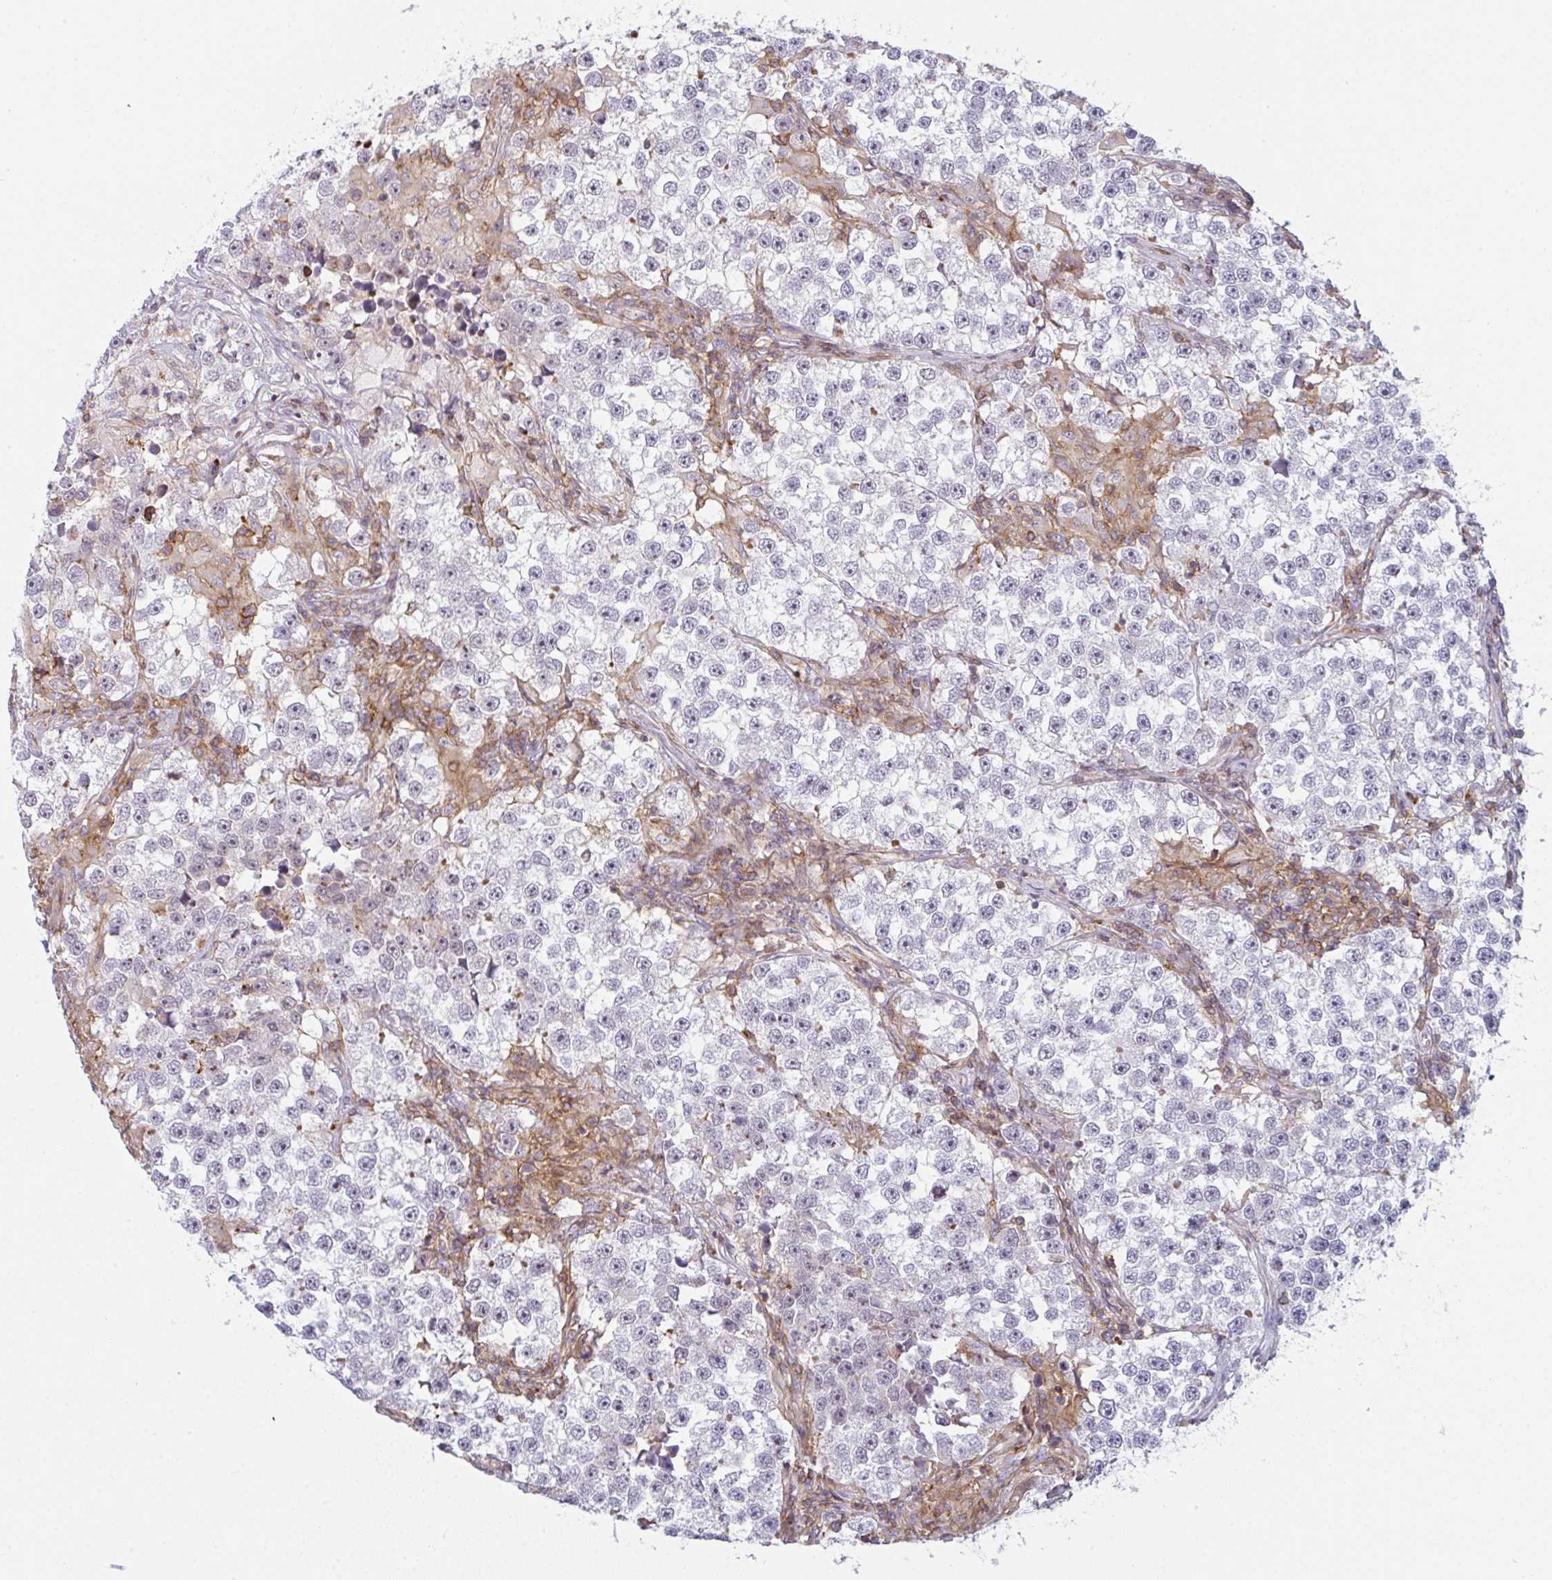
{"staining": {"intensity": "negative", "quantity": "none", "location": "none"}, "tissue": "testis cancer", "cell_type": "Tumor cells", "image_type": "cancer", "snomed": [{"axis": "morphology", "description": "Seminoma, NOS"}, {"axis": "topography", "description": "Testis"}], "caption": "Image shows no significant protein staining in tumor cells of testis seminoma. The staining is performed using DAB (3,3'-diaminobenzidine) brown chromogen with nuclei counter-stained in using hematoxylin.", "gene": "CD80", "patient": {"sex": "male", "age": 46}}